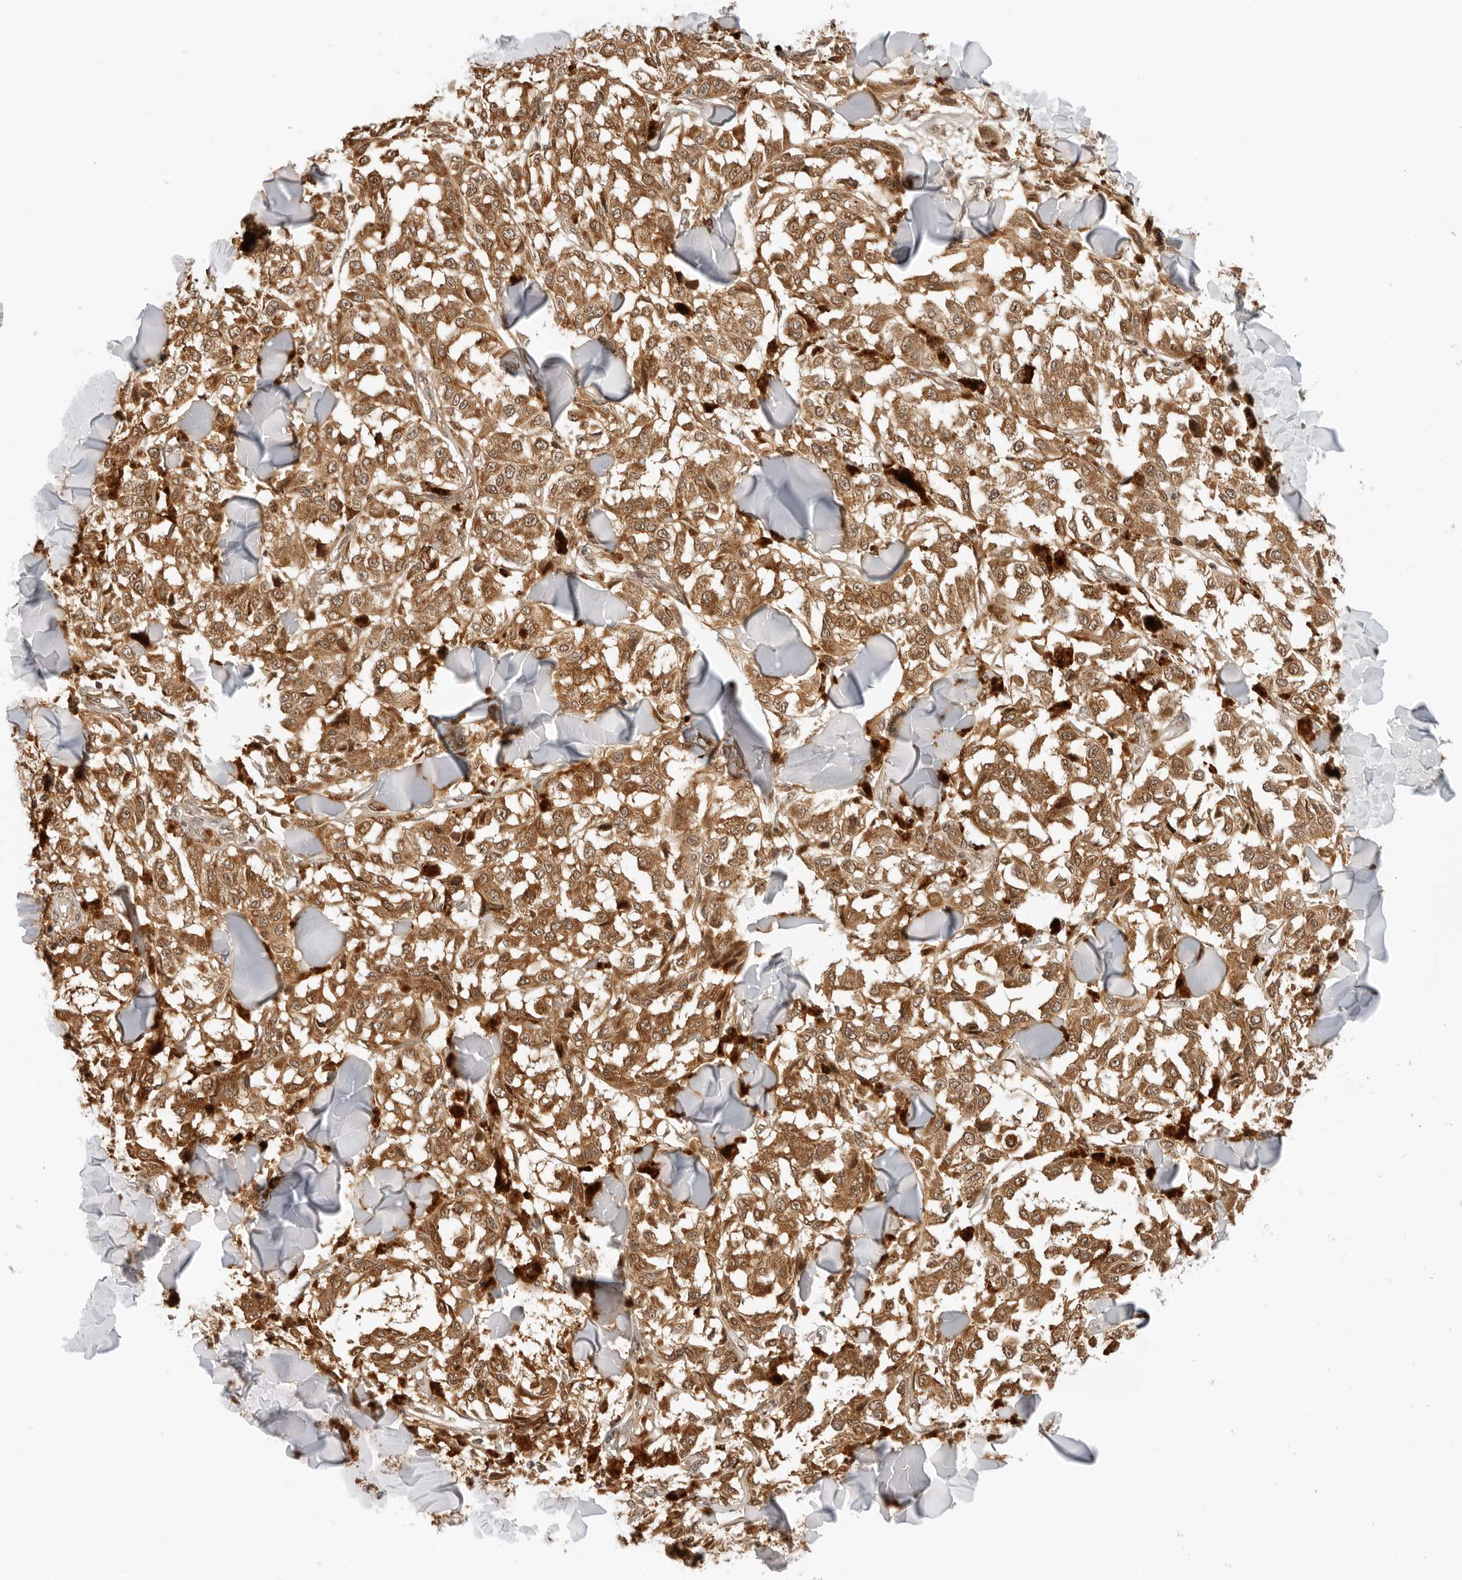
{"staining": {"intensity": "moderate", "quantity": ">75%", "location": "cytoplasmic/membranous,nuclear"}, "tissue": "melanoma", "cell_type": "Tumor cells", "image_type": "cancer", "snomed": [{"axis": "morphology", "description": "Malignant melanoma, NOS"}, {"axis": "topography", "description": "Skin"}], "caption": "High-power microscopy captured an immunohistochemistry (IHC) micrograph of malignant melanoma, revealing moderate cytoplasmic/membranous and nuclear positivity in about >75% of tumor cells.", "gene": "RC3H1", "patient": {"sex": "female", "age": 64}}